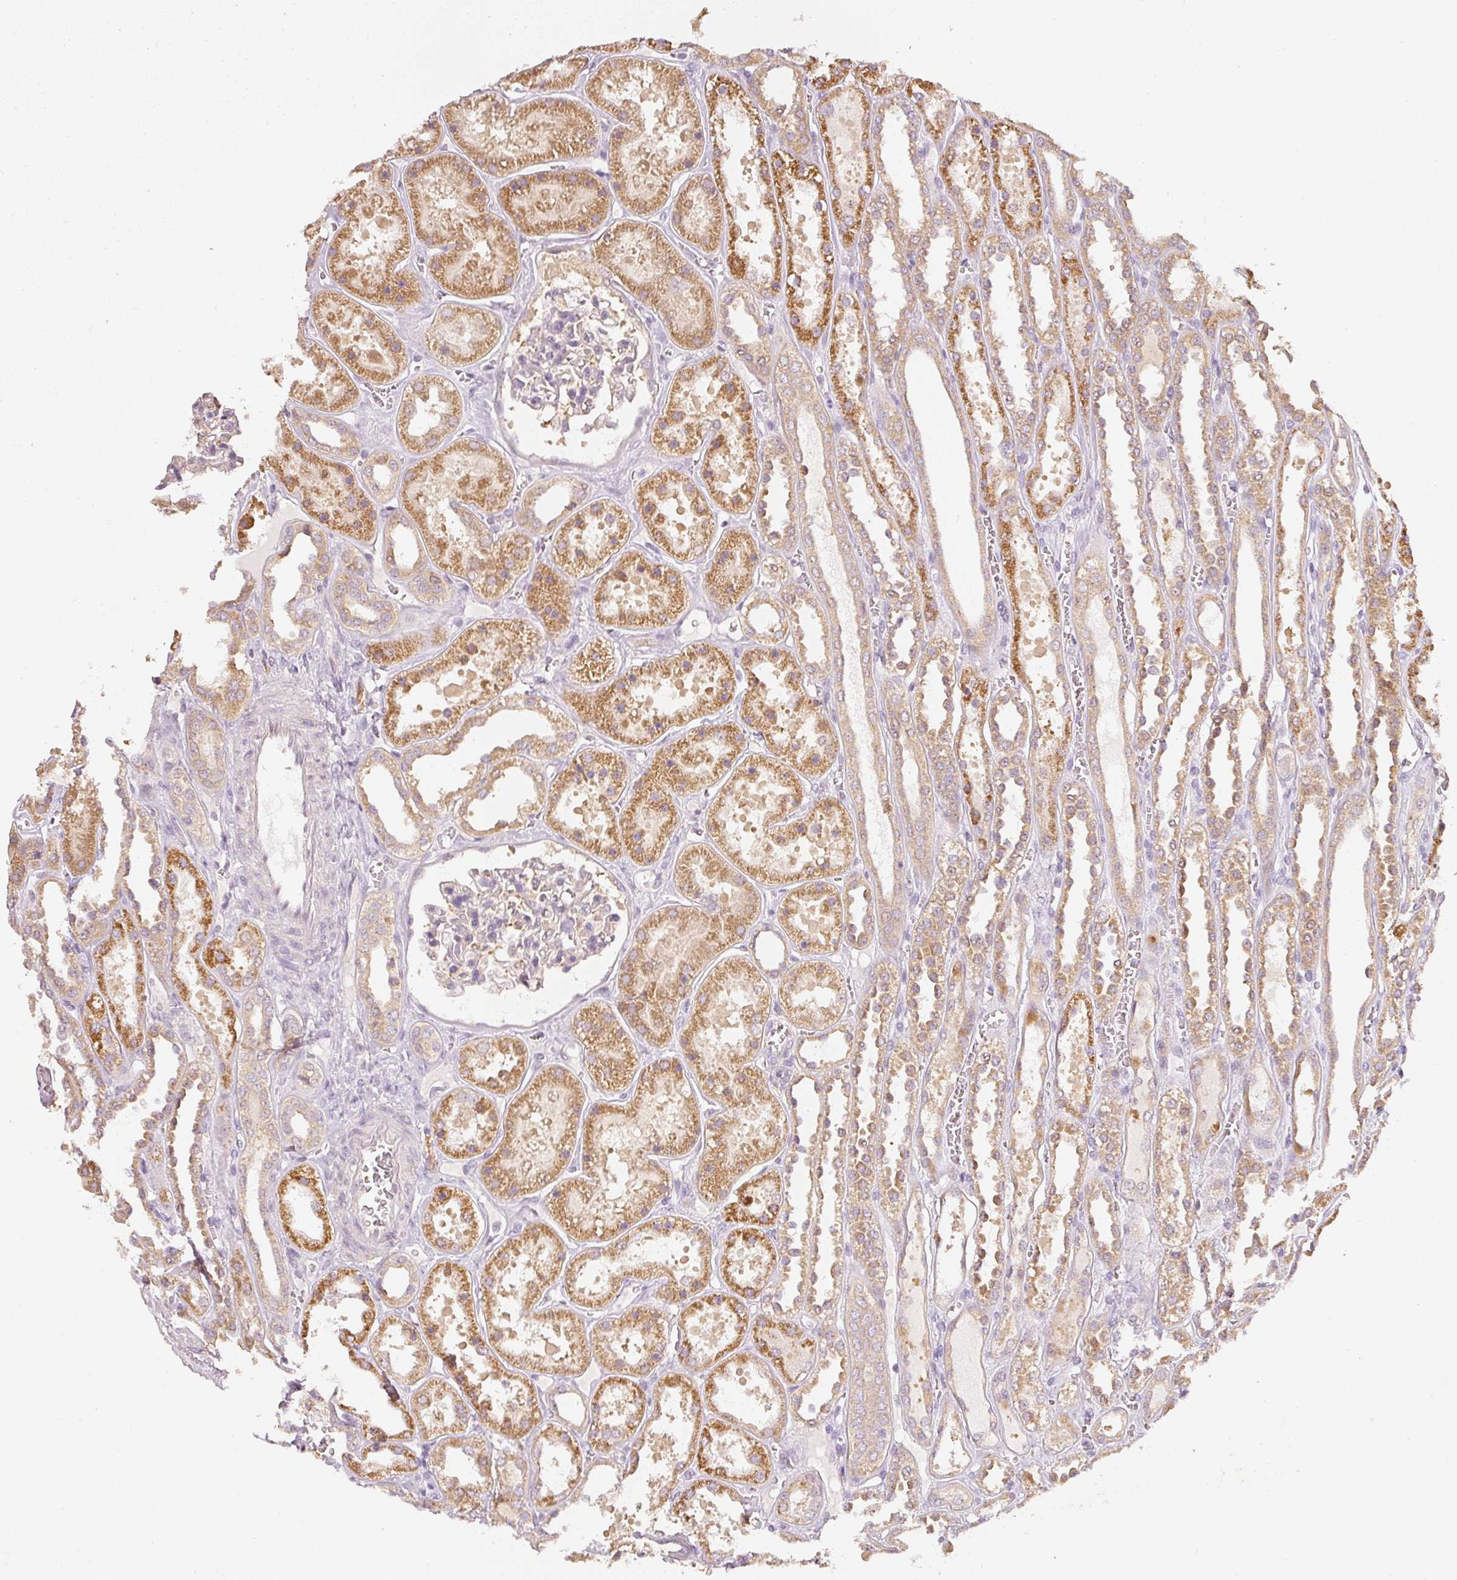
{"staining": {"intensity": "negative", "quantity": "none", "location": "none"}, "tissue": "kidney", "cell_type": "Cells in glomeruli", "image_type": "normal", "snomed": [{"axis": "morphology", "description": "Normal tissue, NOS"}, {"axis": "topography", "description": "Kidney"}], "caption": "The image reveals no staining of cells in glomeruli in benign kidney.", "gene": "RGL2", "patient": {"sex": "female", "age": 41}}